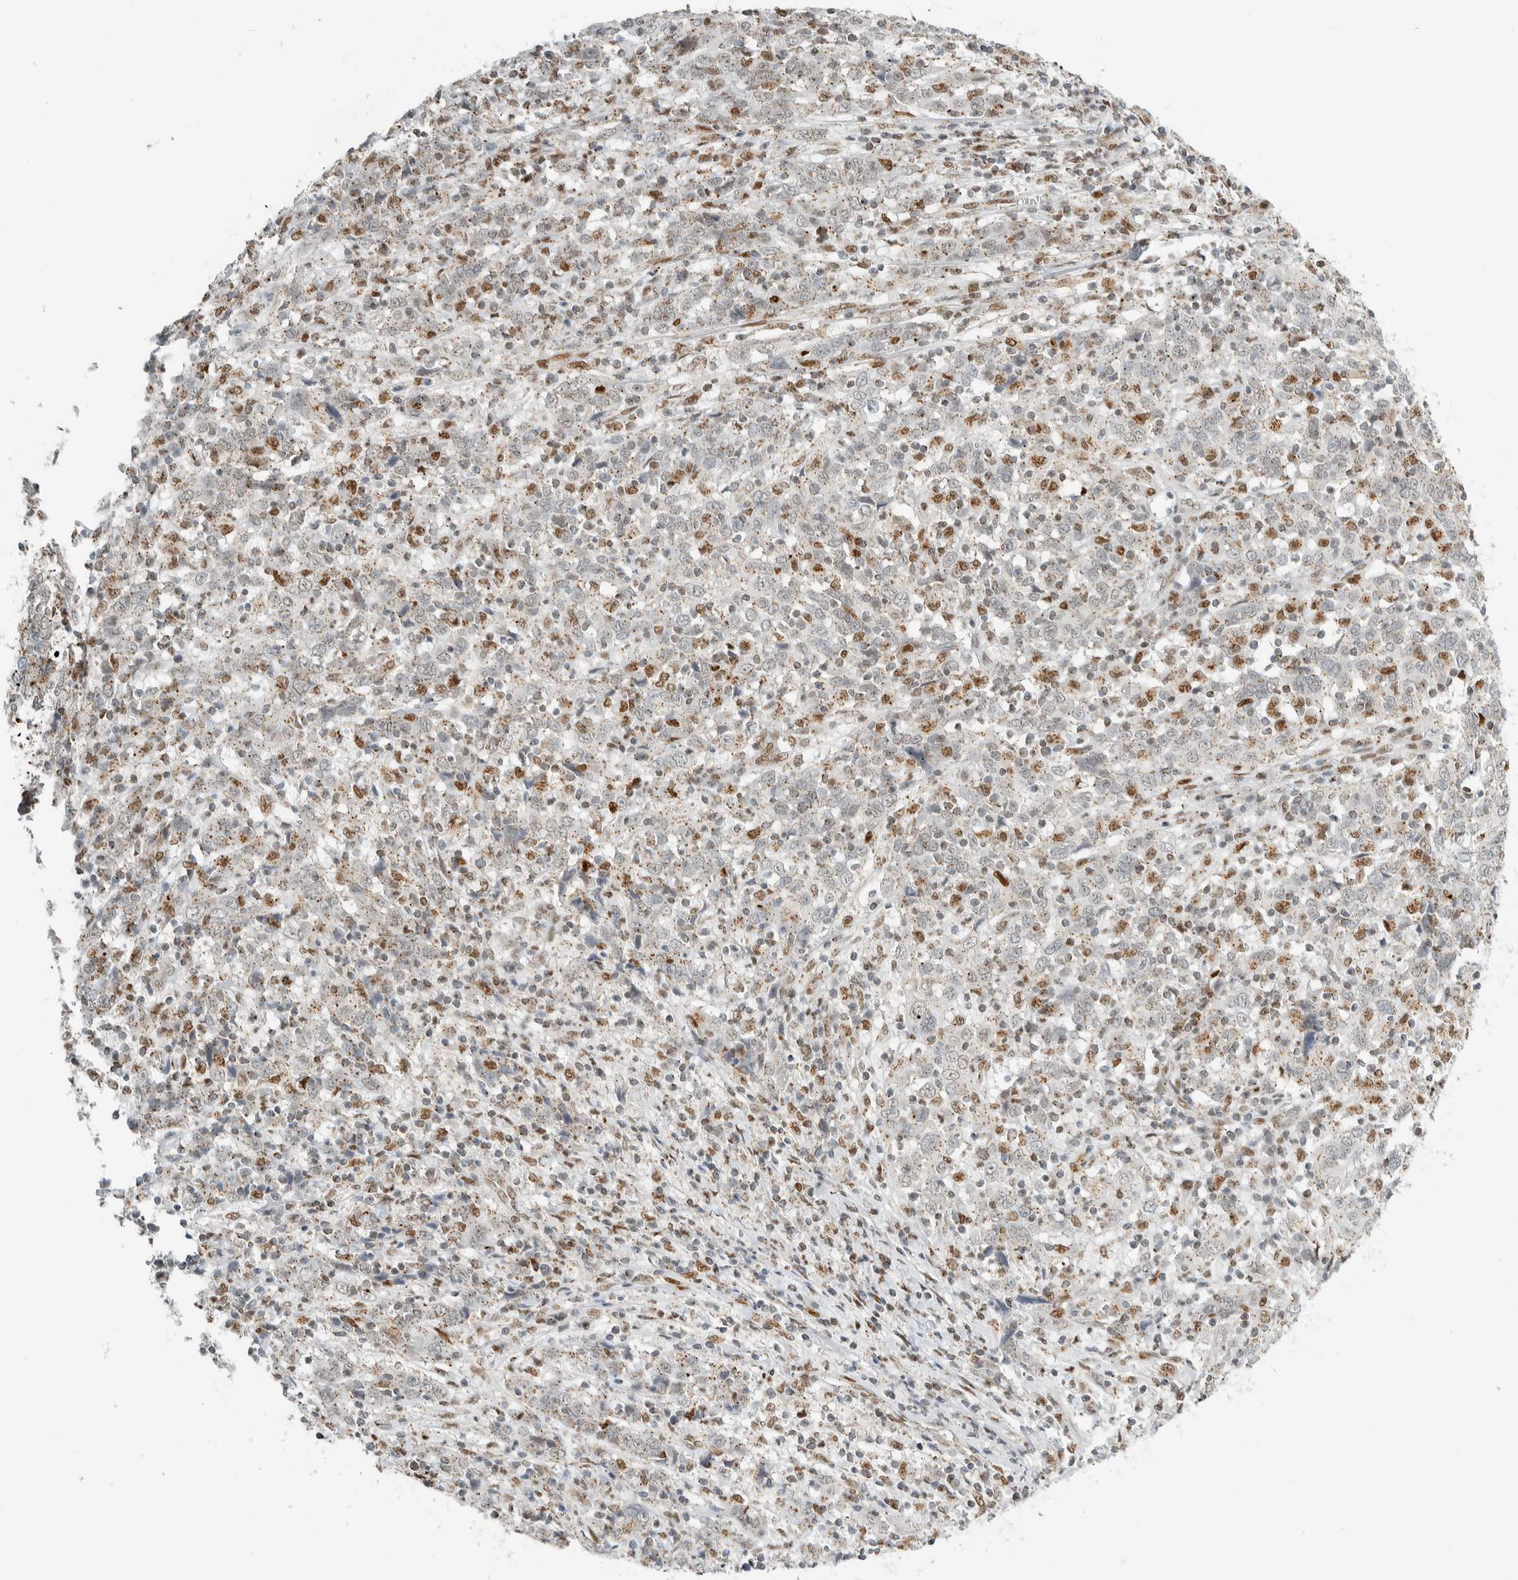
{"staining": {"intensity": "weak", "quantity": ">75%", "location": "cytoplasmic/membranous"}, "tissue": "cervical cancer", "cell_type": "Tumor cells", "image_type": "cancer", "snomed": [{"axis": "morphology", "description": "Squamous cell carcinoma, NOS"}, {"axis": "topography", "description": "Cervix"}], "caption": "Human cervical squamous cell carcinoma stained with a brown dye reveals weak cytoplasmic/membranous positive expression in approximately >75% of tumor cells.", "gene": "TFE3", "patient": {"sex": "female", "age": 46}}